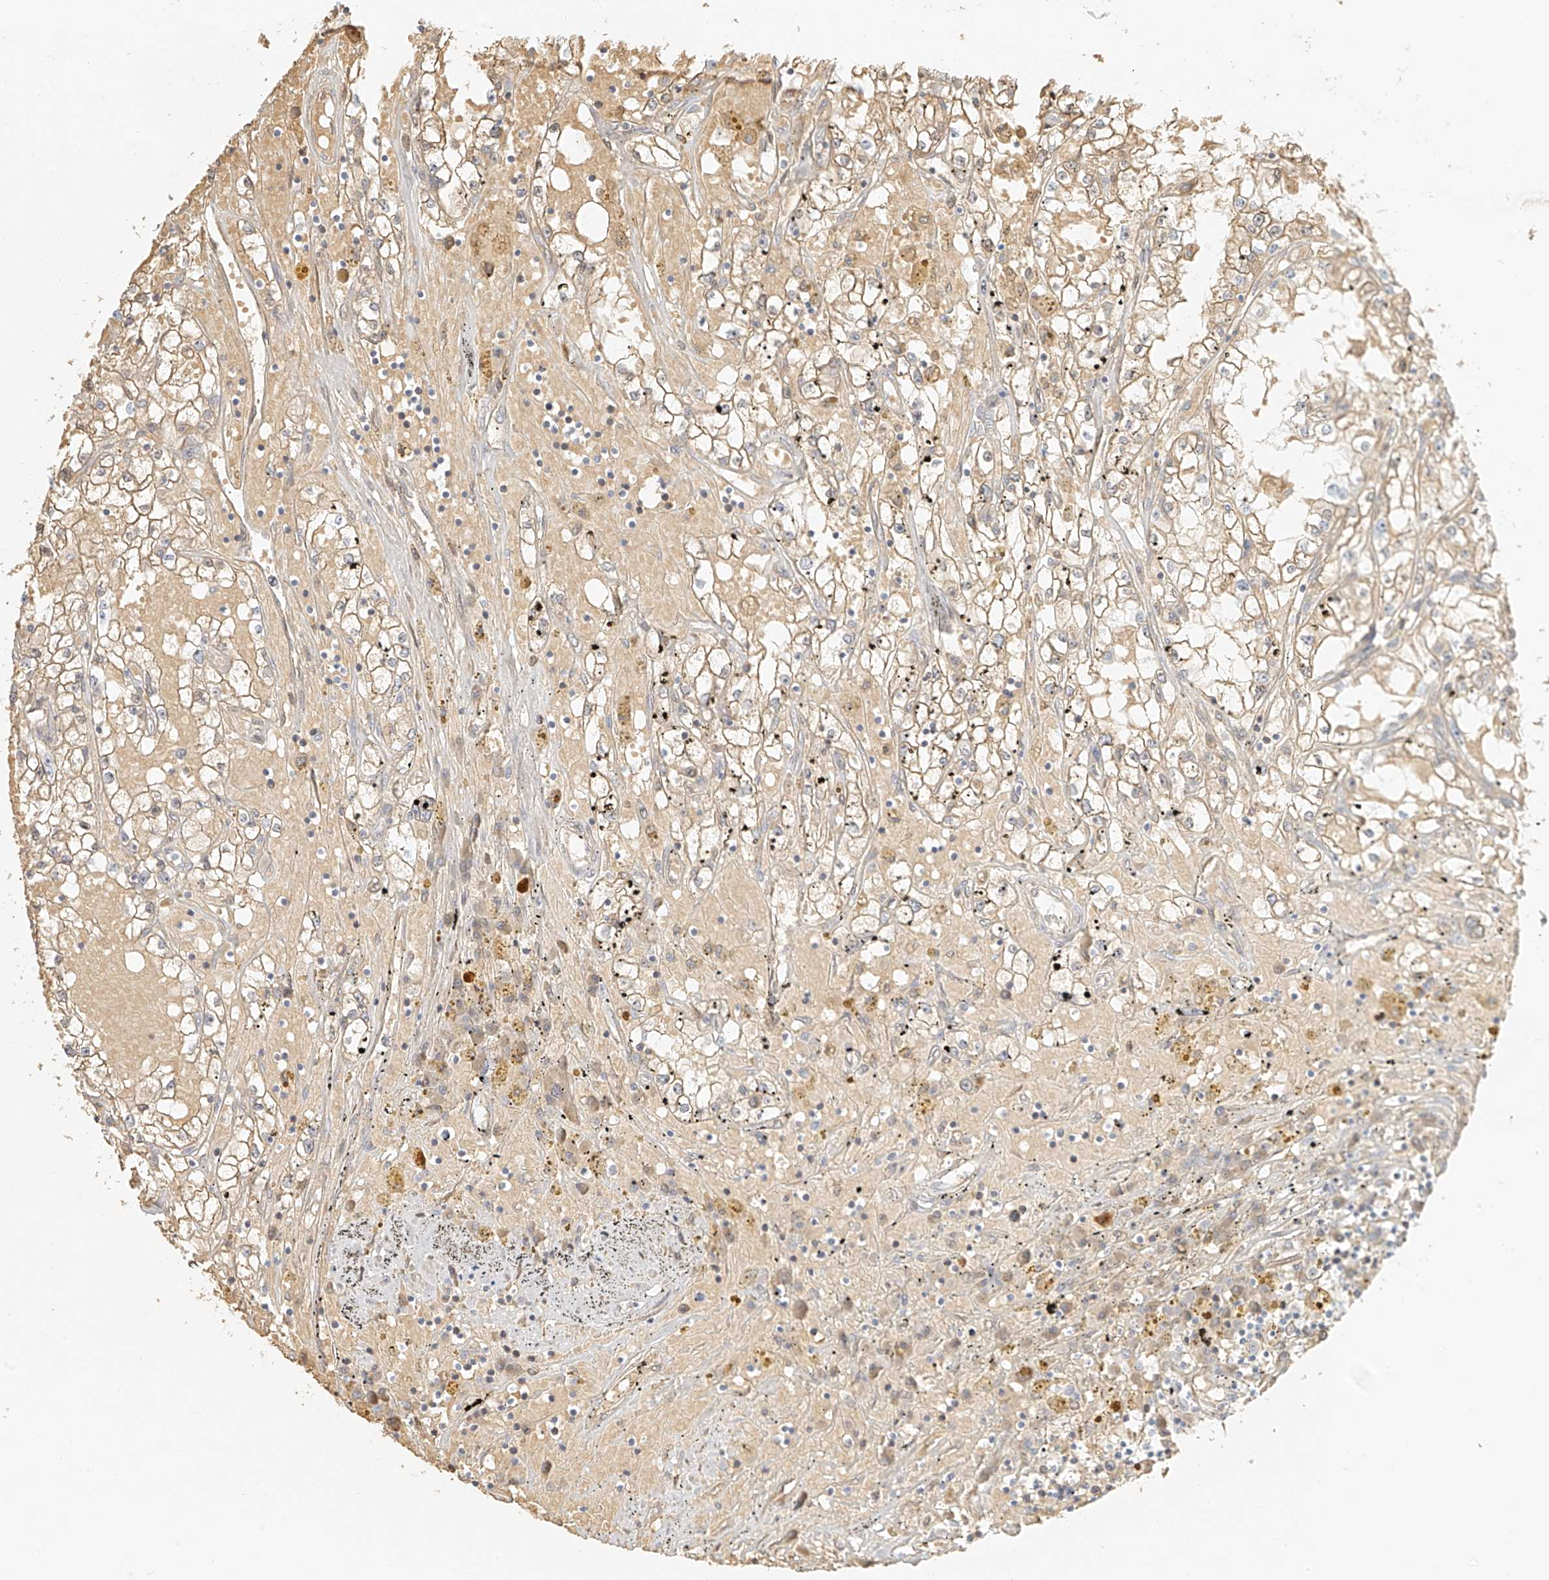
{"staining": {"intensity": "weak", "quantity": ">75%", "location": "cytoplasmic/membranous"}, "tissue": "renal cancer", "cell_type": "Tumor cells", "image_type": "cancer", "snomed": [{"axis": "morphology", "description": "Adenocarcinoma, NOS"}, {"axis": "topography", "description": "Kidney"}], "caption": "Protein staining of renal cancer tissue reveals weak cytoplasmic/membranous staining in approximately >75% of tumor cells.", "gene": "UPK1B", "patient": {"sex": "male", "age": 56}}